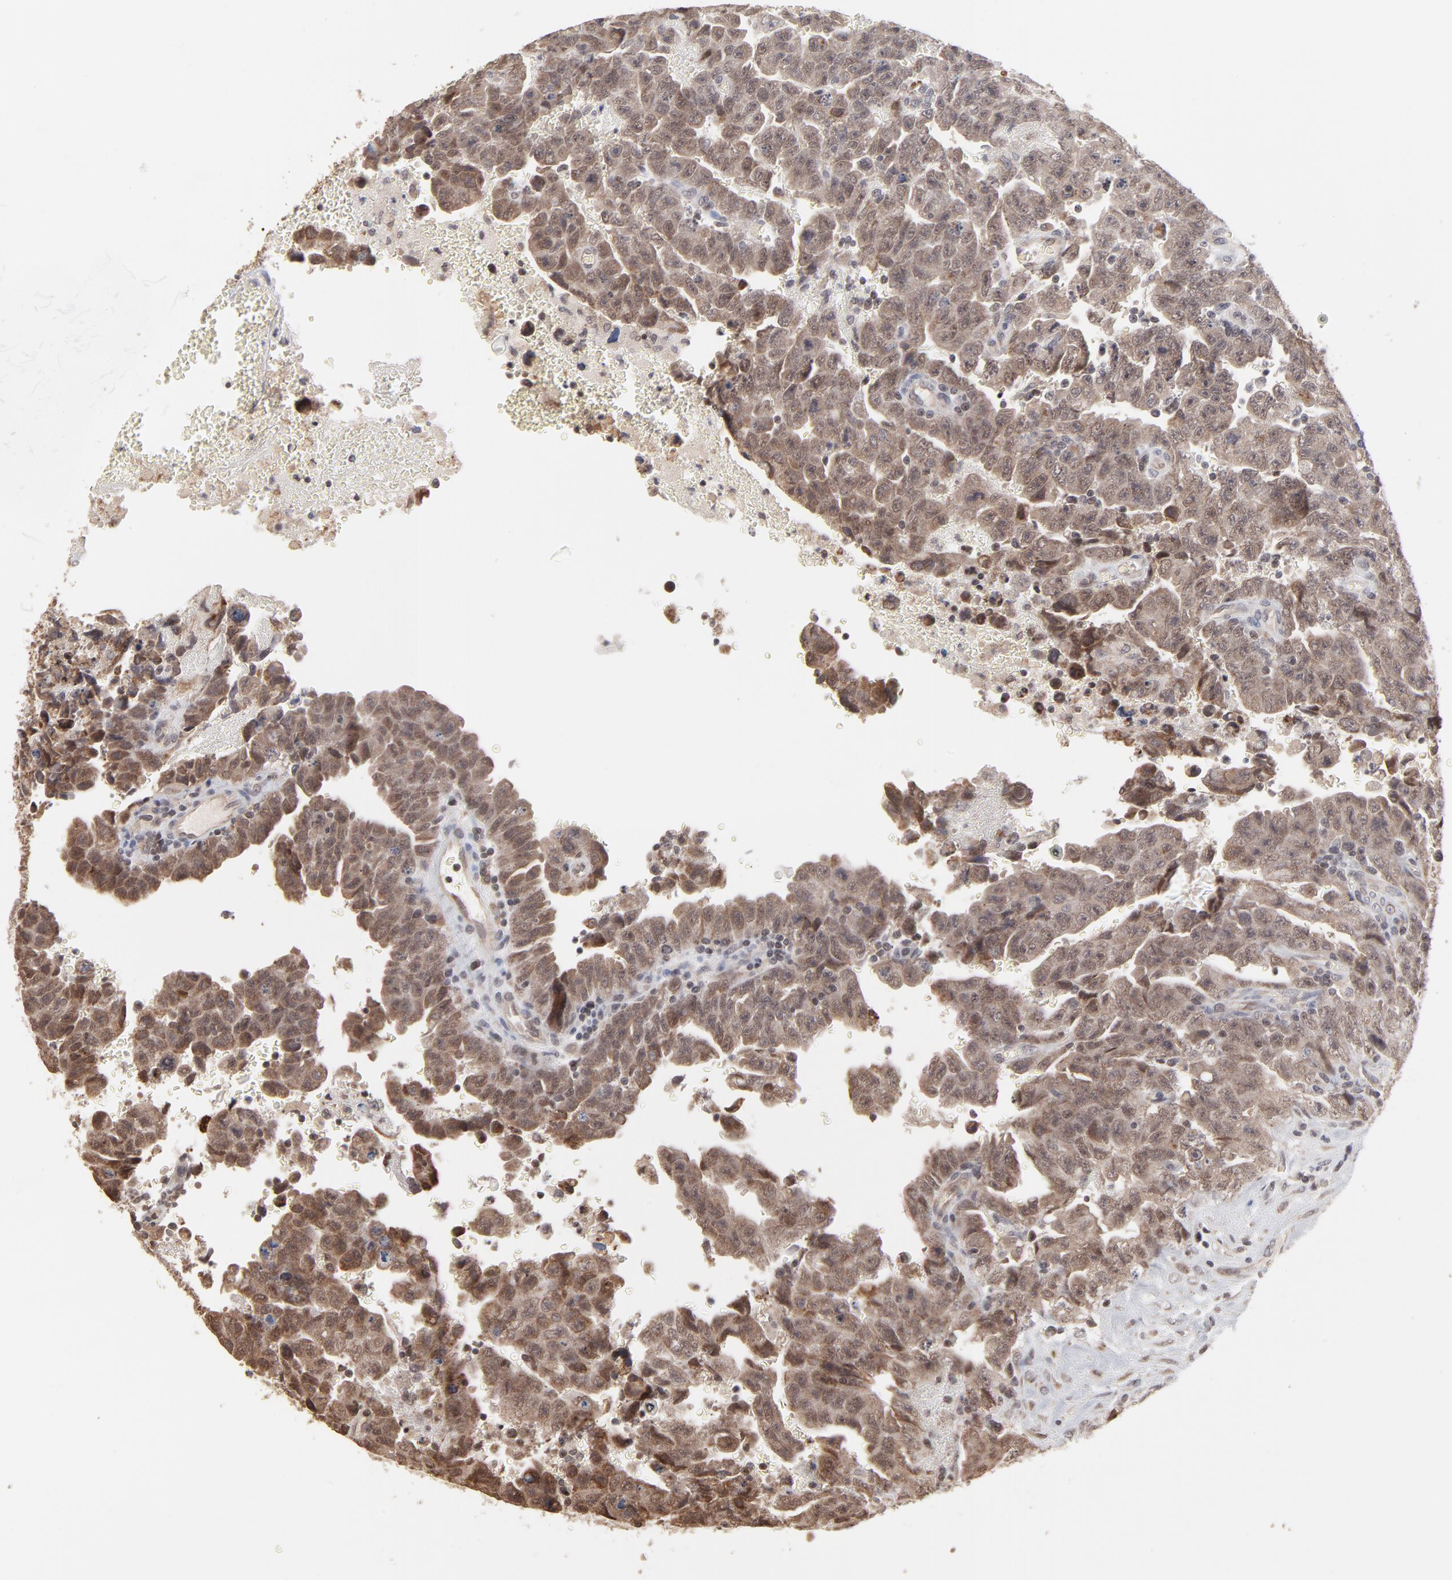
{"staining": {"intensity": "moderate", "quantity": ">75%", "location": "cytoplasmic/membranous,nuclear"}, "tissue": "testis cancer", "cell_type": "Tumor cells", "image_type": "cancer", "snomed": [{"axis": "morphology", "description": "Carcinoma, Embryonal, NOS"}, {"axis": "topography", "description": "Testis"}], "caption": "Testis cancer stained with DAB (3,3'-diaminobenzidine) immunohistochemistry reveals medium levels of moderate cytoplasmic/membranous and nuclear expression in approximately >75% of tumor cells.", "gene": "ARIH1", "patient": {"sex": "male", "age": 28}}